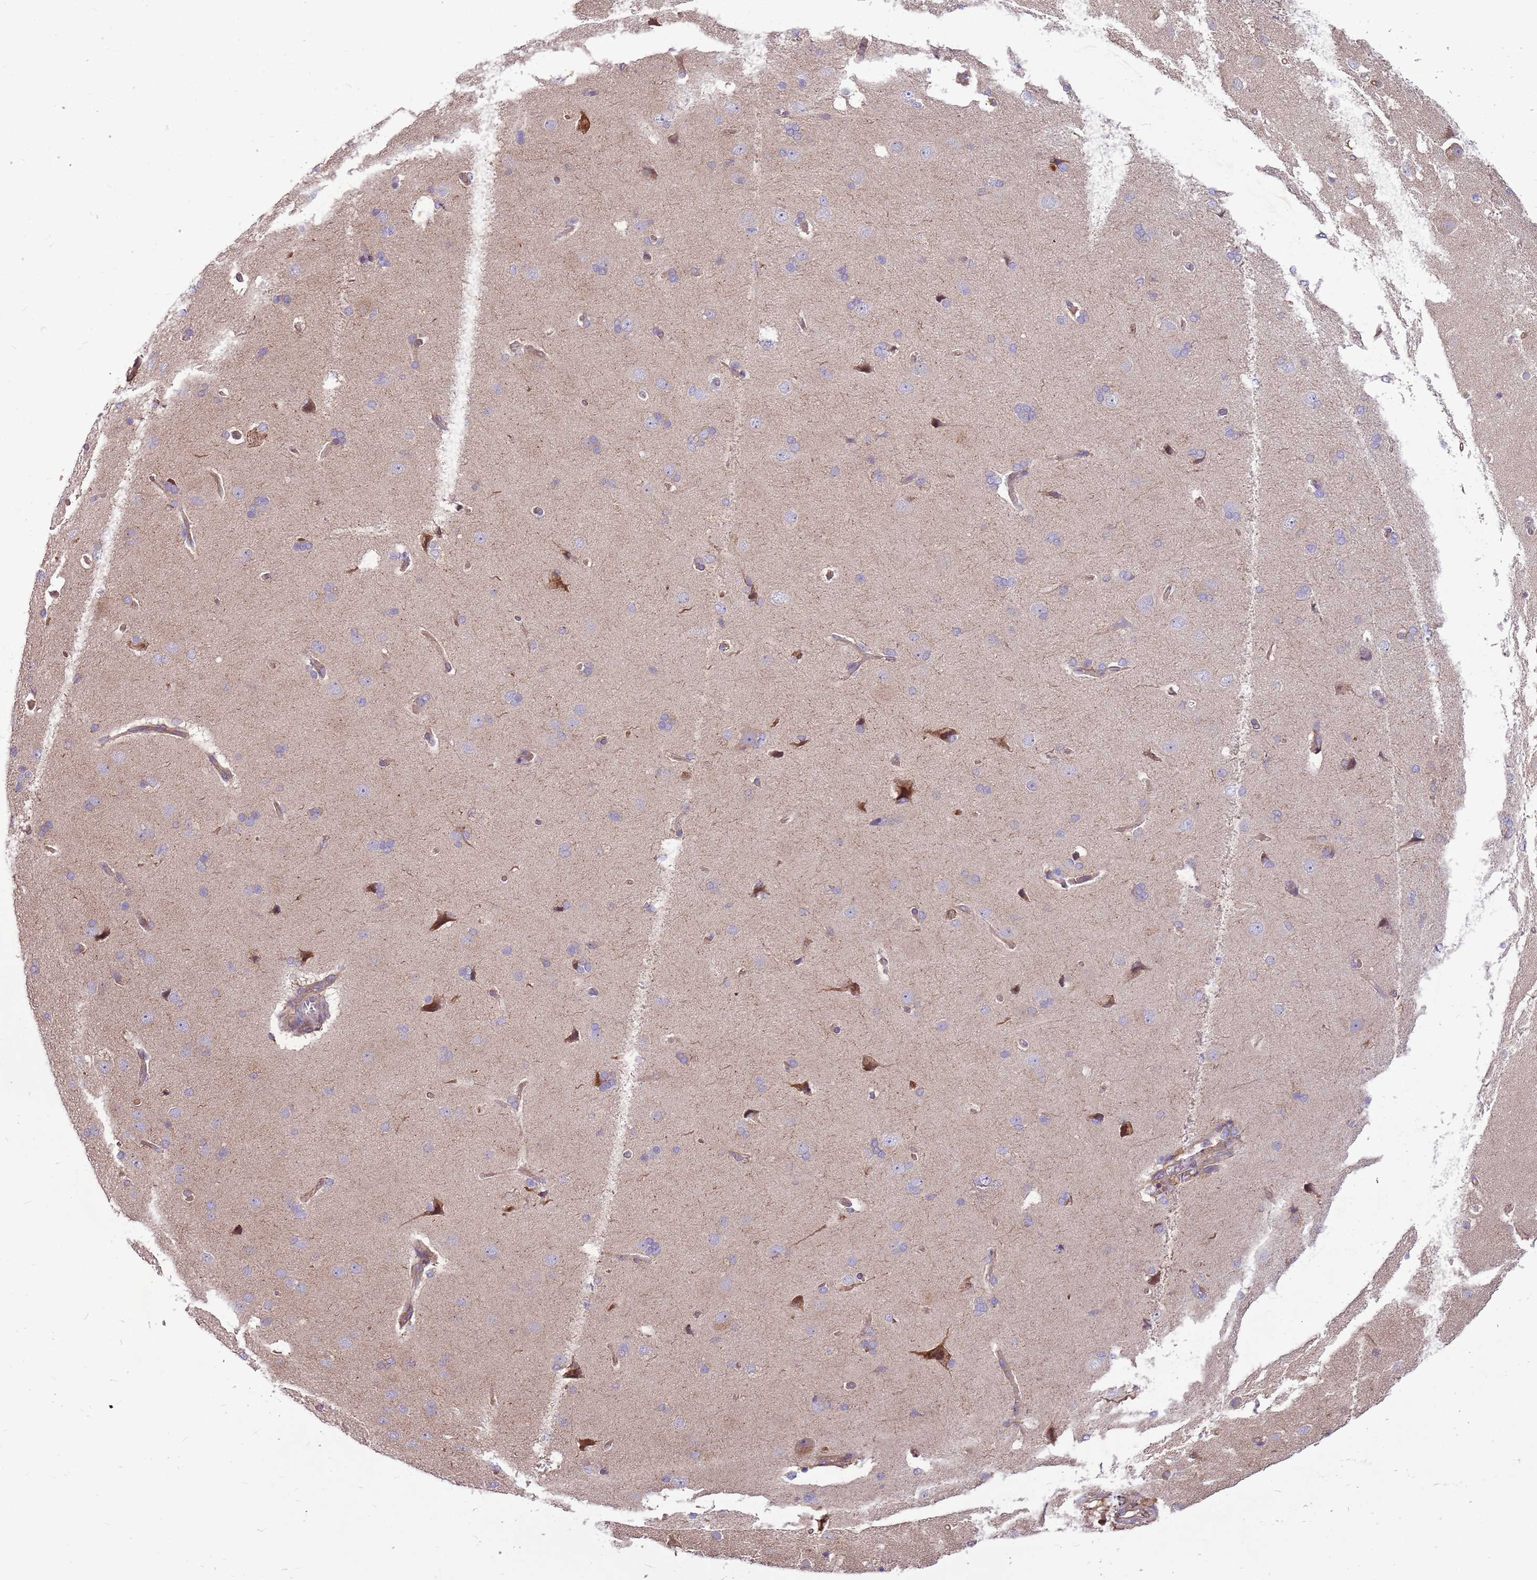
{"staining": {"intensity": "weak", "quantity": ">75%", "location": "cytoplasmic/membranous"}, "tissue": "cerebral cortex", "cell_type": "Endothelial cells", "image_type": "normal", "snomed": [{"axis": "morphology", "description": "Normal tissue, NOS"}, {"axis": "topography", "description": "Cerebral cortex"}], "caption": "IHC (DAB) staining of benign human cerebral cortex reveals weak cytoplasmic/membranous protein positivity in about >75% of endothelial cells. Nuclei are stained in blue.", "gene": "WASHC4", "patient": {"sex": "male", "age": 62}}